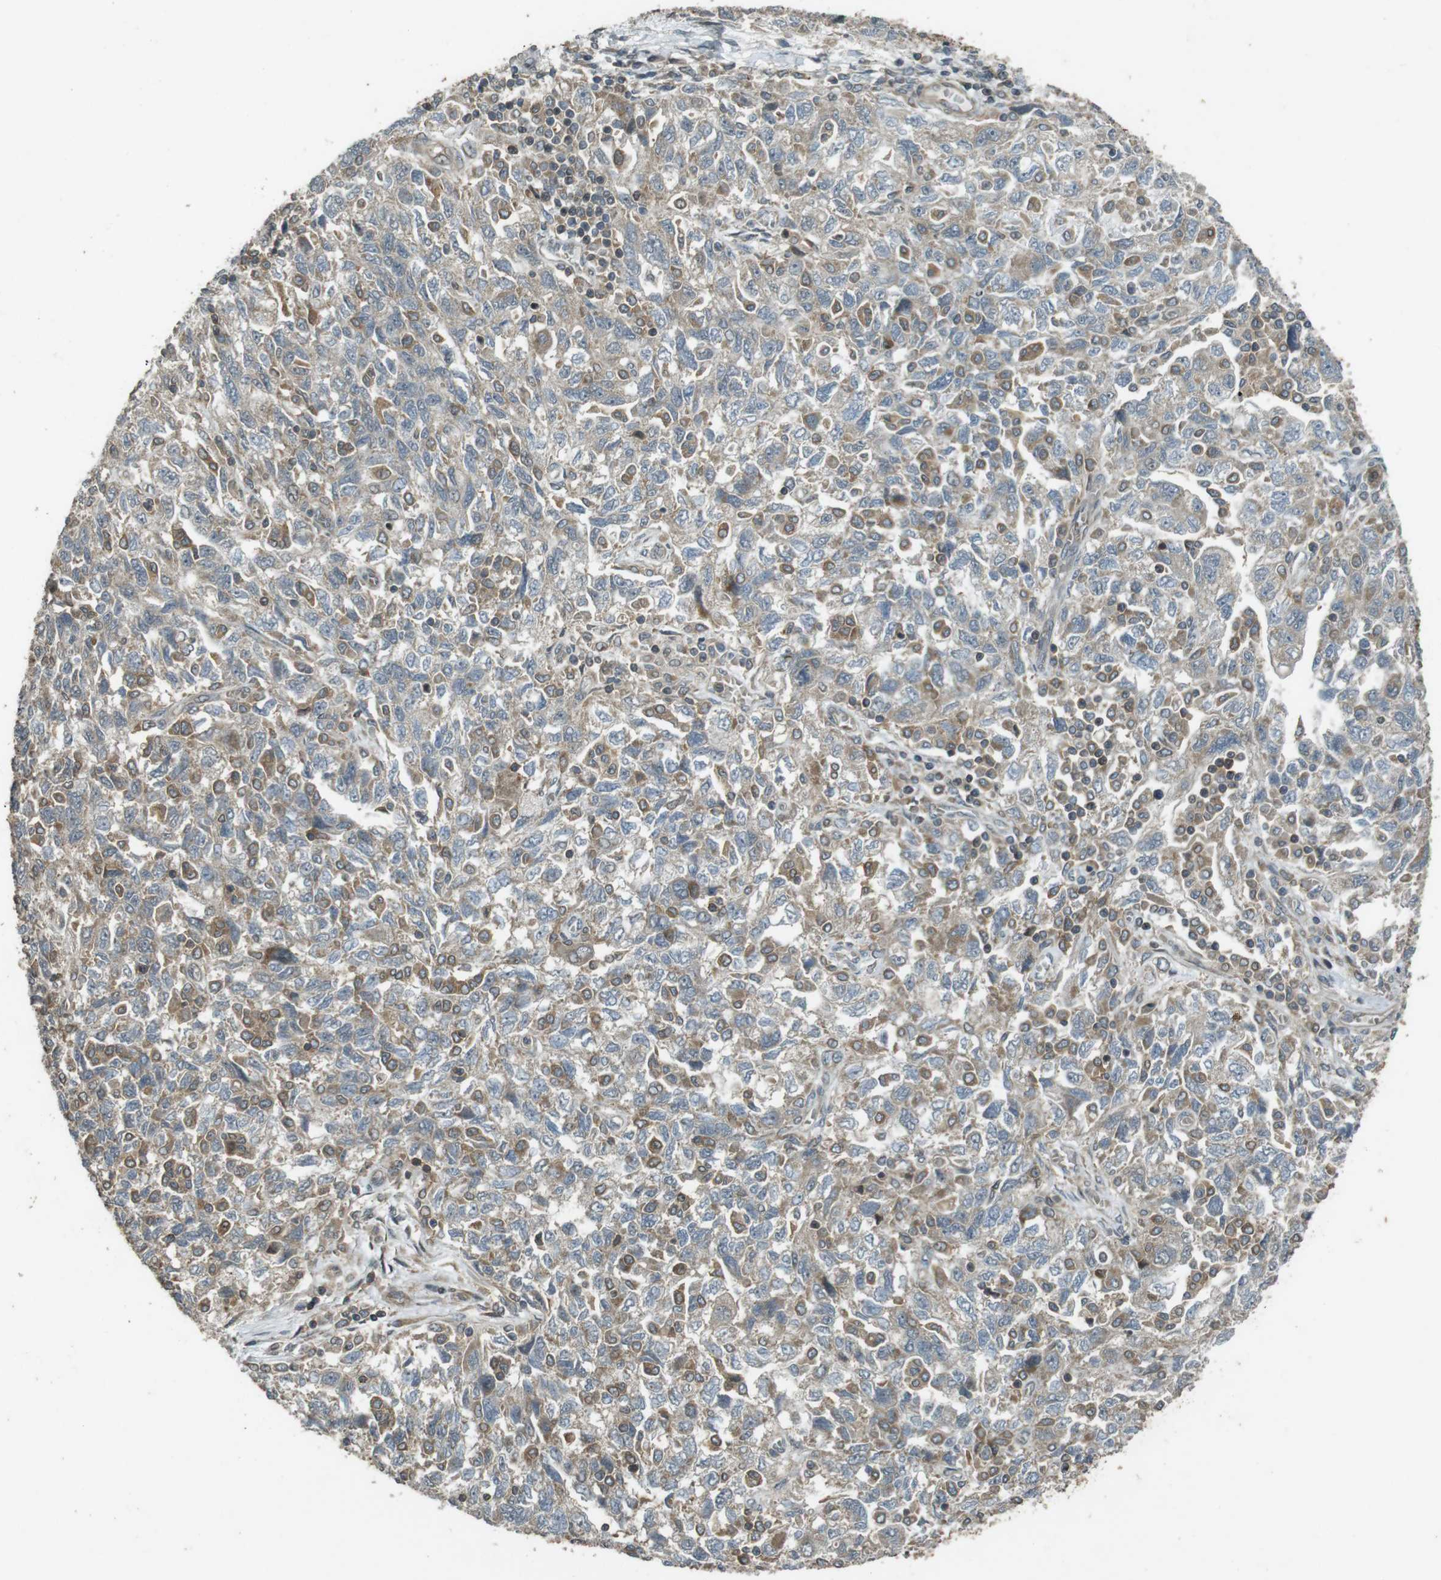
{"staining": {"intensity": "weak", "quantity": "25%-75%", "location": "cytoplasmic/membranous"}, "tissue": "ovarian cancer", "cell_type": "Tumor cells", "image_type": "cancer", "snomed": [{"axis": "morphology", "description": "Carcinoma, NOS"}, {"axis": "morphology", "description": "Cystadenocarcinoma, serous, NOS"}, {"axis": "topography", "description": "Ovary"}], "caption": "A low amount of weak cytoplasmic/membranous staining is appreciated in about 25%-75% of tumor cells in ovarian serous cystadenocarcinoma tissue. (Stains: DAB (3,3'-diaminobenzidine) in brown, nuclei in blue, Microscopy: brightfield microscopy at high magnification).", "gene": "ZYX", "patient": {"sex": "female", "age": 69}}